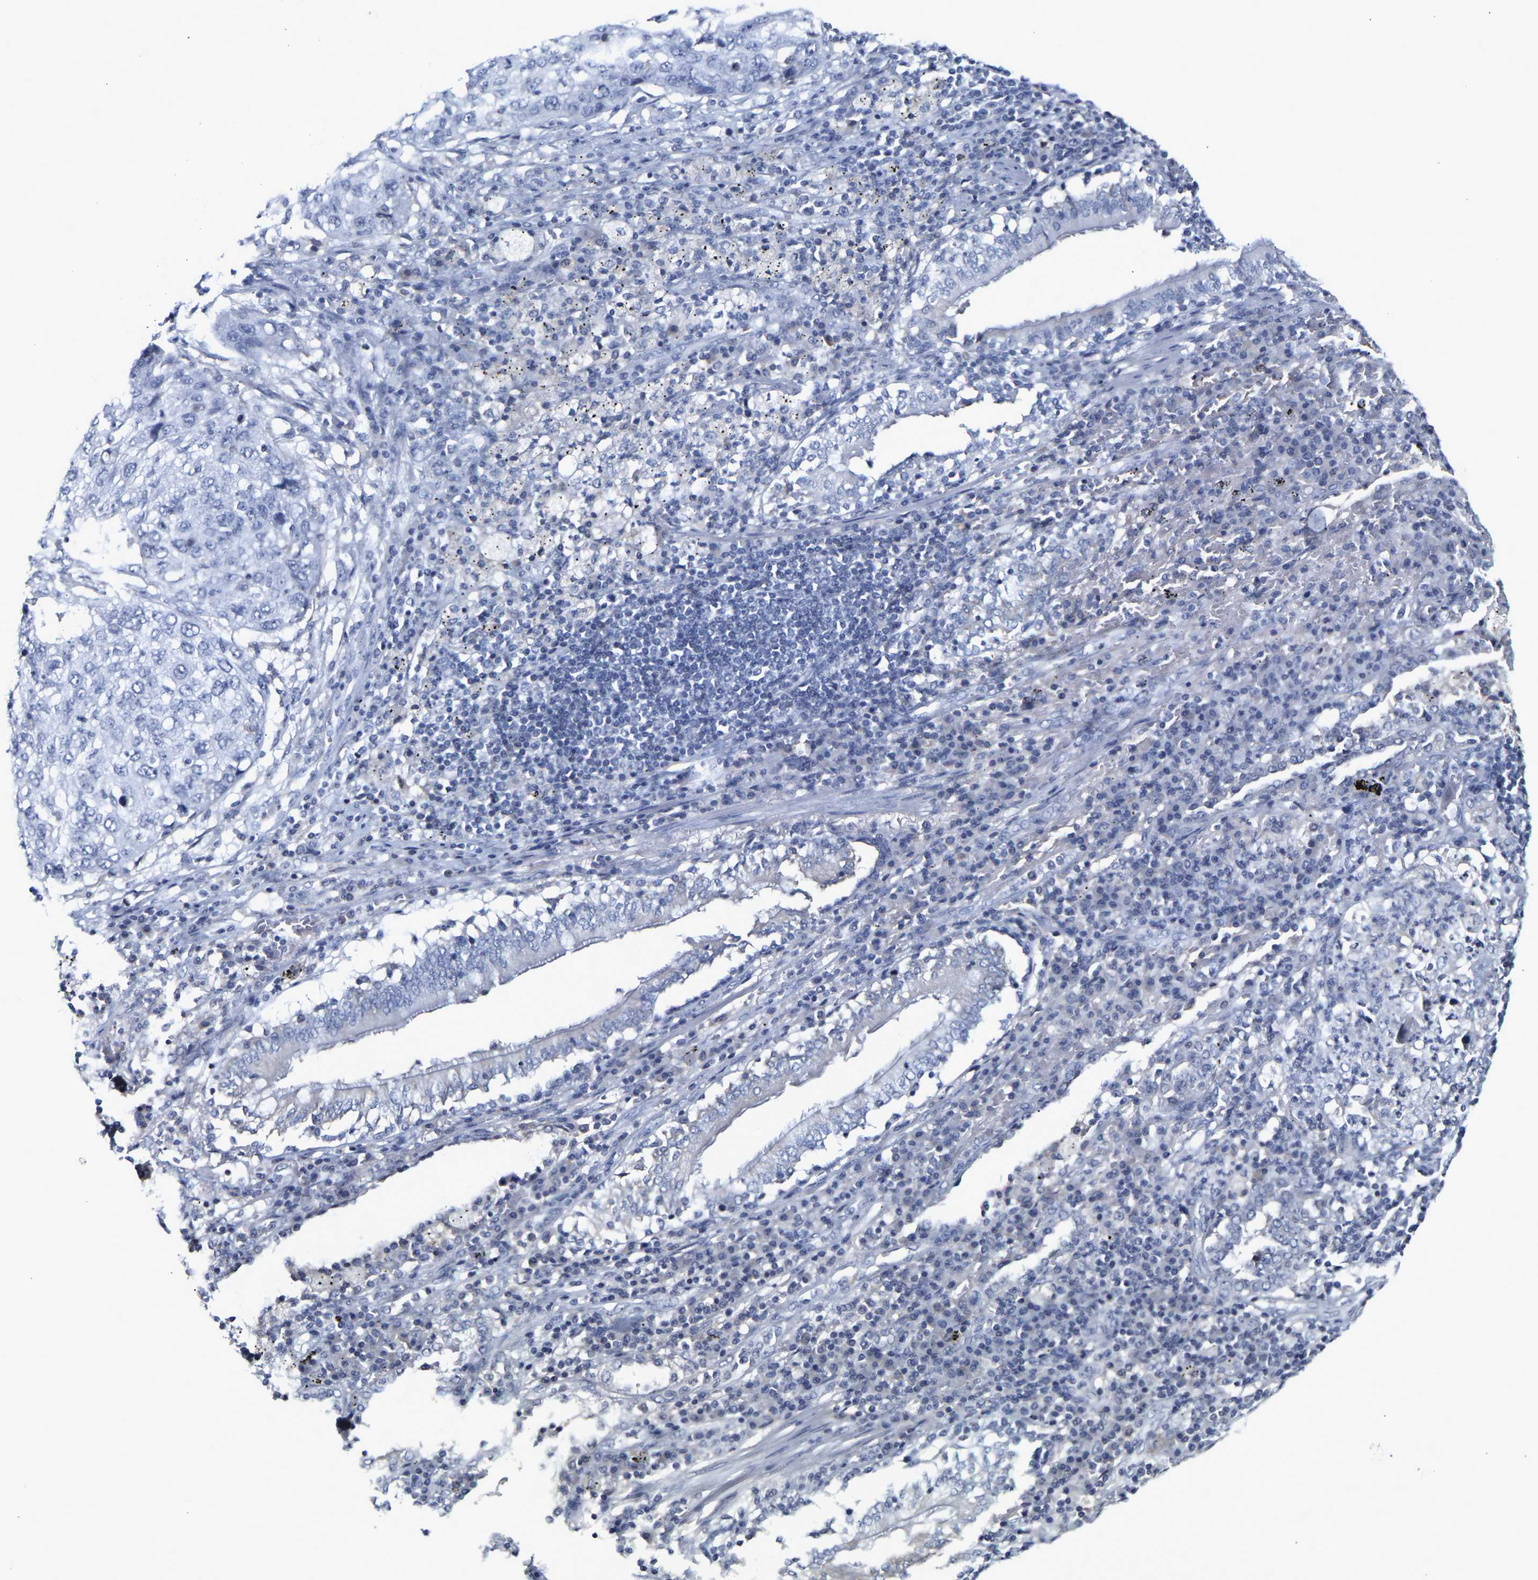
{"staining": {"intensity": "negative", "quantity": "none", "location": "none"}, "tissue": "lung cancer", "cell_type": "Tumor cells", "image_type": "cancer", "snomed": [{"axis": "morphology", "description": "Squamous cell carcinoma, NOS"}, {"axis": "topography", "description": "Lung"}], "caption": "Immunohistochemistry (IHC) photomicrograph of lung cancer (squamous cell carcinoma) stained for a protein (brown), which demonstrates no expression in tumor cells. (Brightfield microscopy of DAB IHC at high magnification).", "gene": "GNAS", "patient": {"sex": "female", "age": 63}}